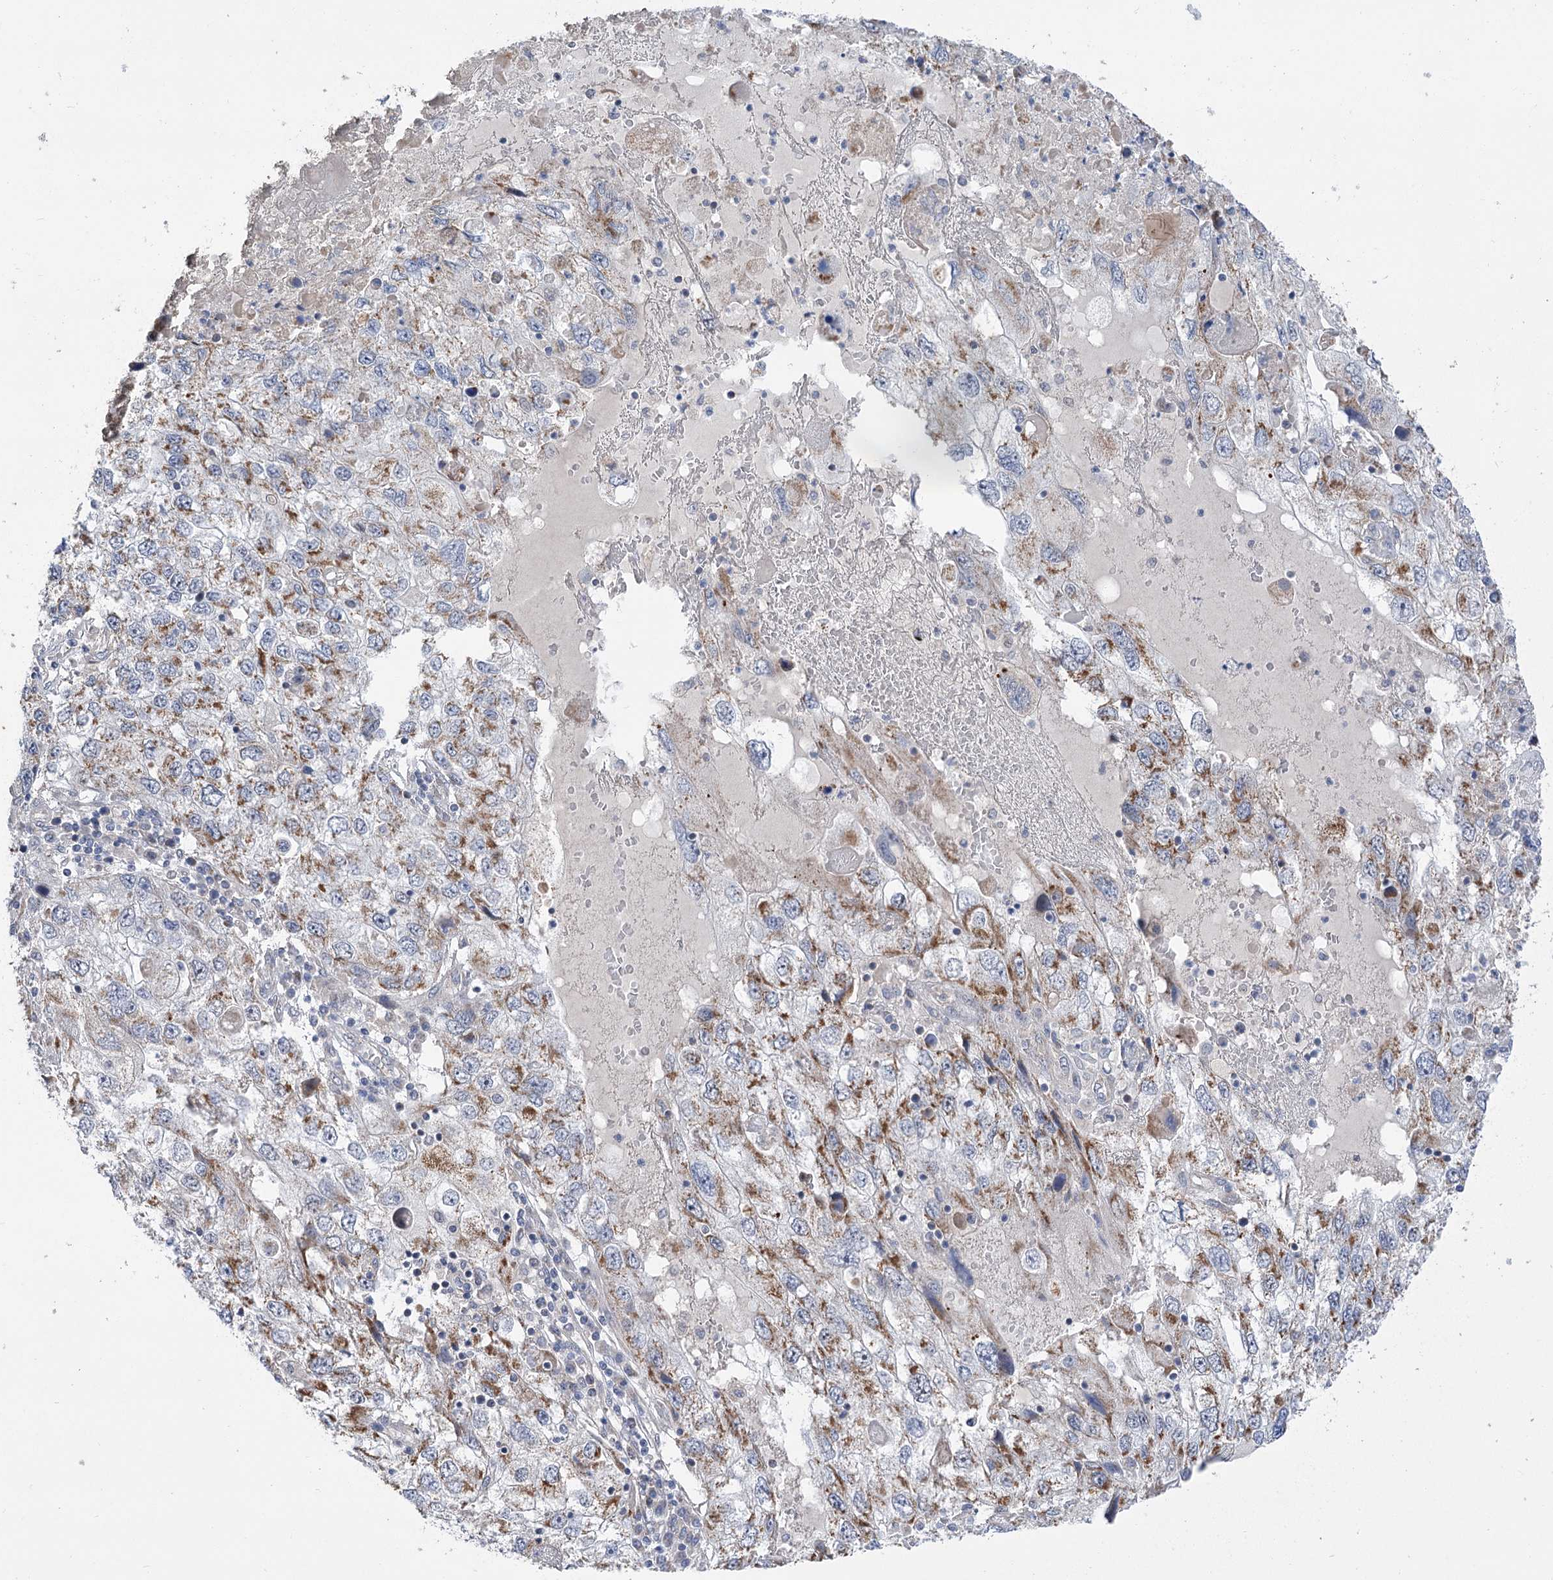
{"staining": {"intensity": "moderate", "quantity": "25%-75%", "location": "cytoplasmic/membranous"}, "tissue": "endometrial cancer", "cell_type": "Tumor cells", "image_type": "cancer", "snomed": [{"axis": "morphology", "description": "Adenocarcinoma, NOS"}, {"axis": "topography", "description": "Endometrium"}], "caption": "Tumor cells exhibit medium levels of moderate cytoplasmic/membranous positivity in about 25%-75% of cells in endometrial cancer (adenocarcinoma). The protein is shown in brown color, while the nuclei are stained blue.", "gene": "ECHDC3", "patient": {"sex": "female", "age": 49}}